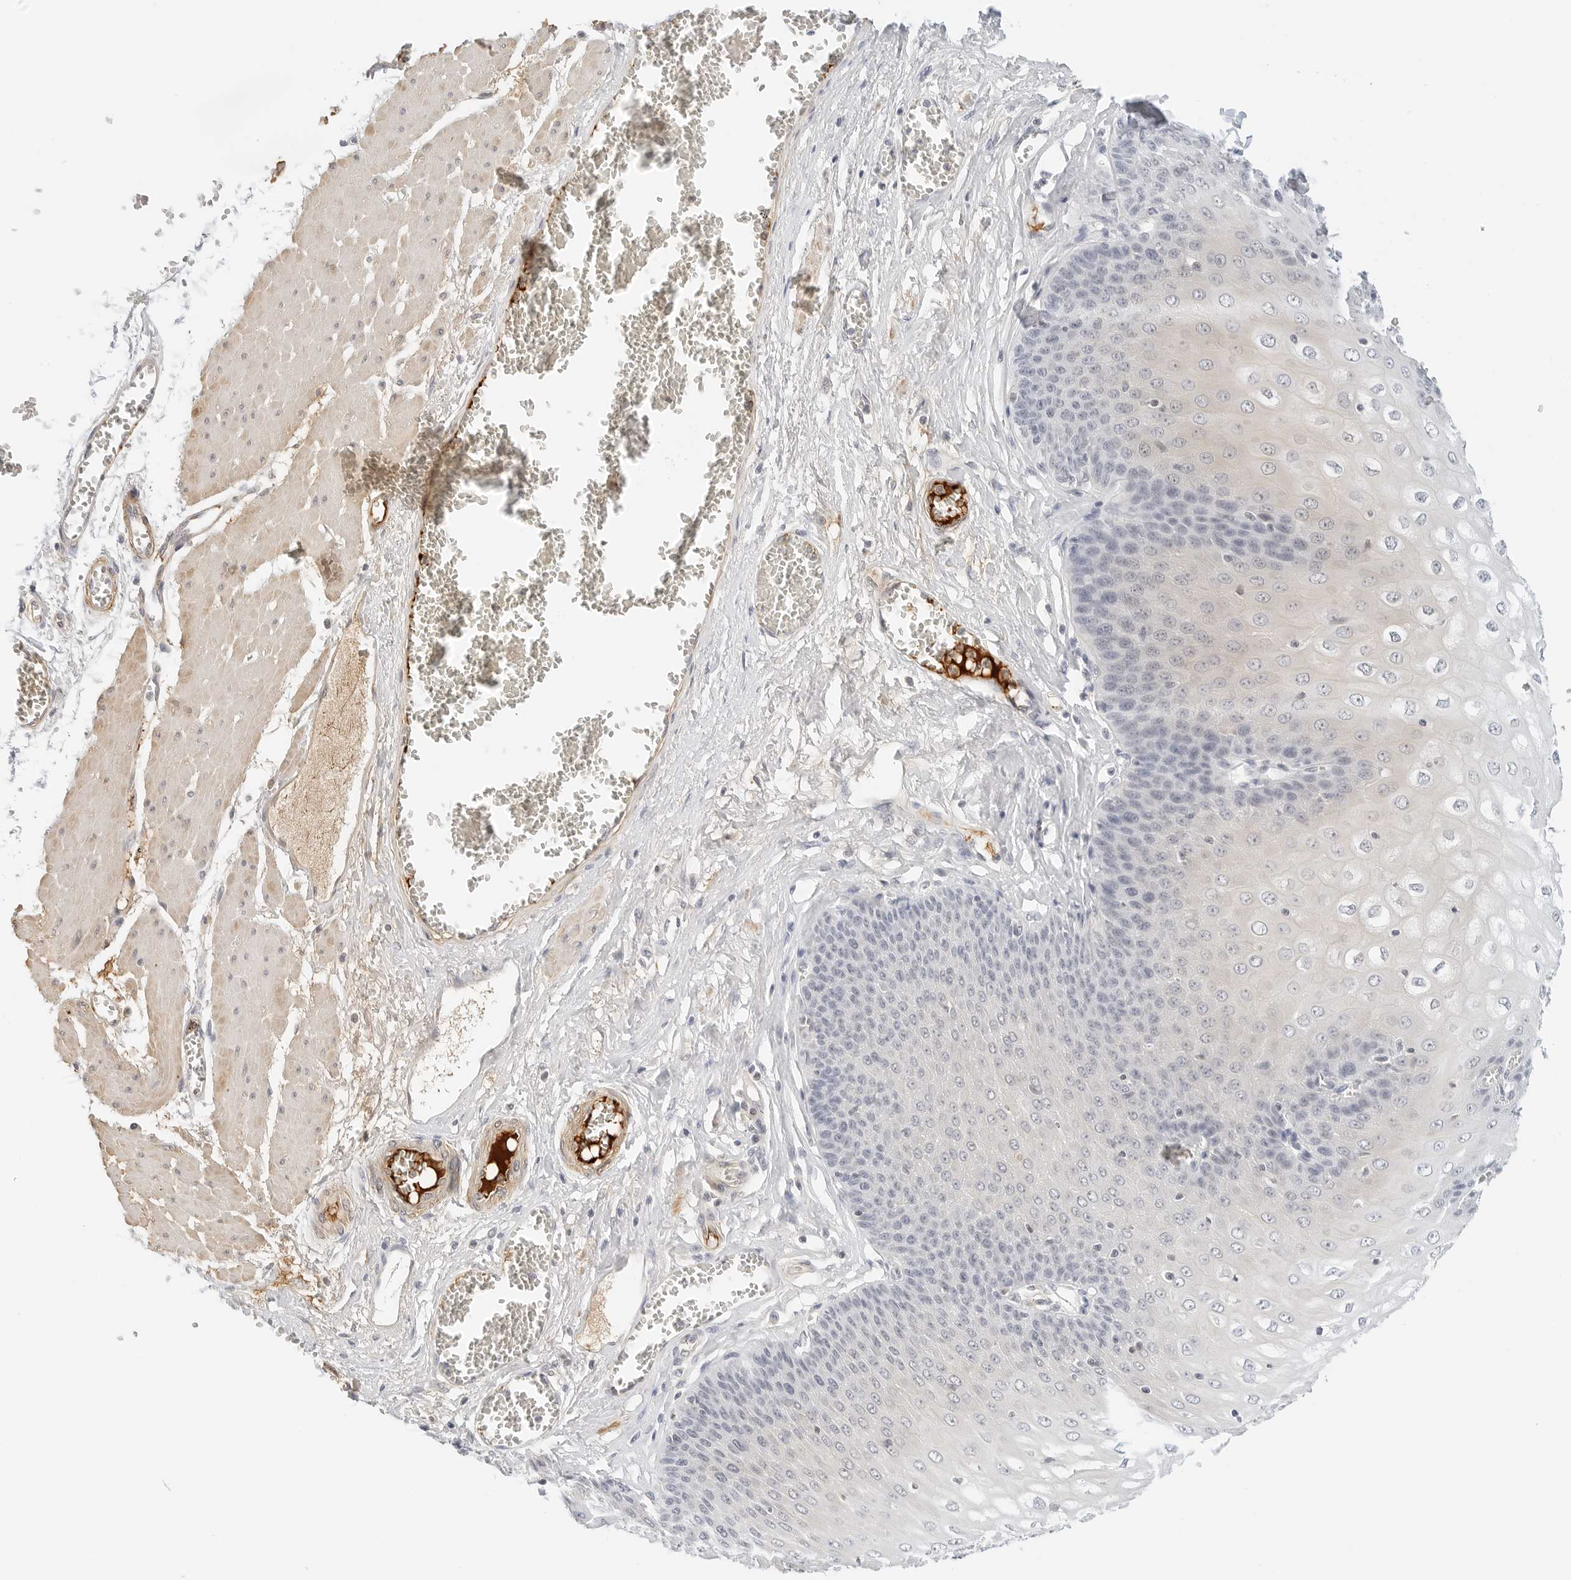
{"staining": {"intensity": "negative", "quantity": "none", "location": "none"}, "tissue": "esophagus", "cell_type": "Squamous epithelial cells", "image_type": "normal", "snomed": [{"axis": "morphology", "description": "Normal tissue, NOS"}, {"axis": "topography", "description": "Esophagus"}], "caption": "Unremarkable esophagus was stained to show a protein in brown. There is no significant positivity in squamous epithelial cells. Nuclei are stained in blue.", "gene": "PKDCC", "patient": {"sex": "male", "age": 60}}